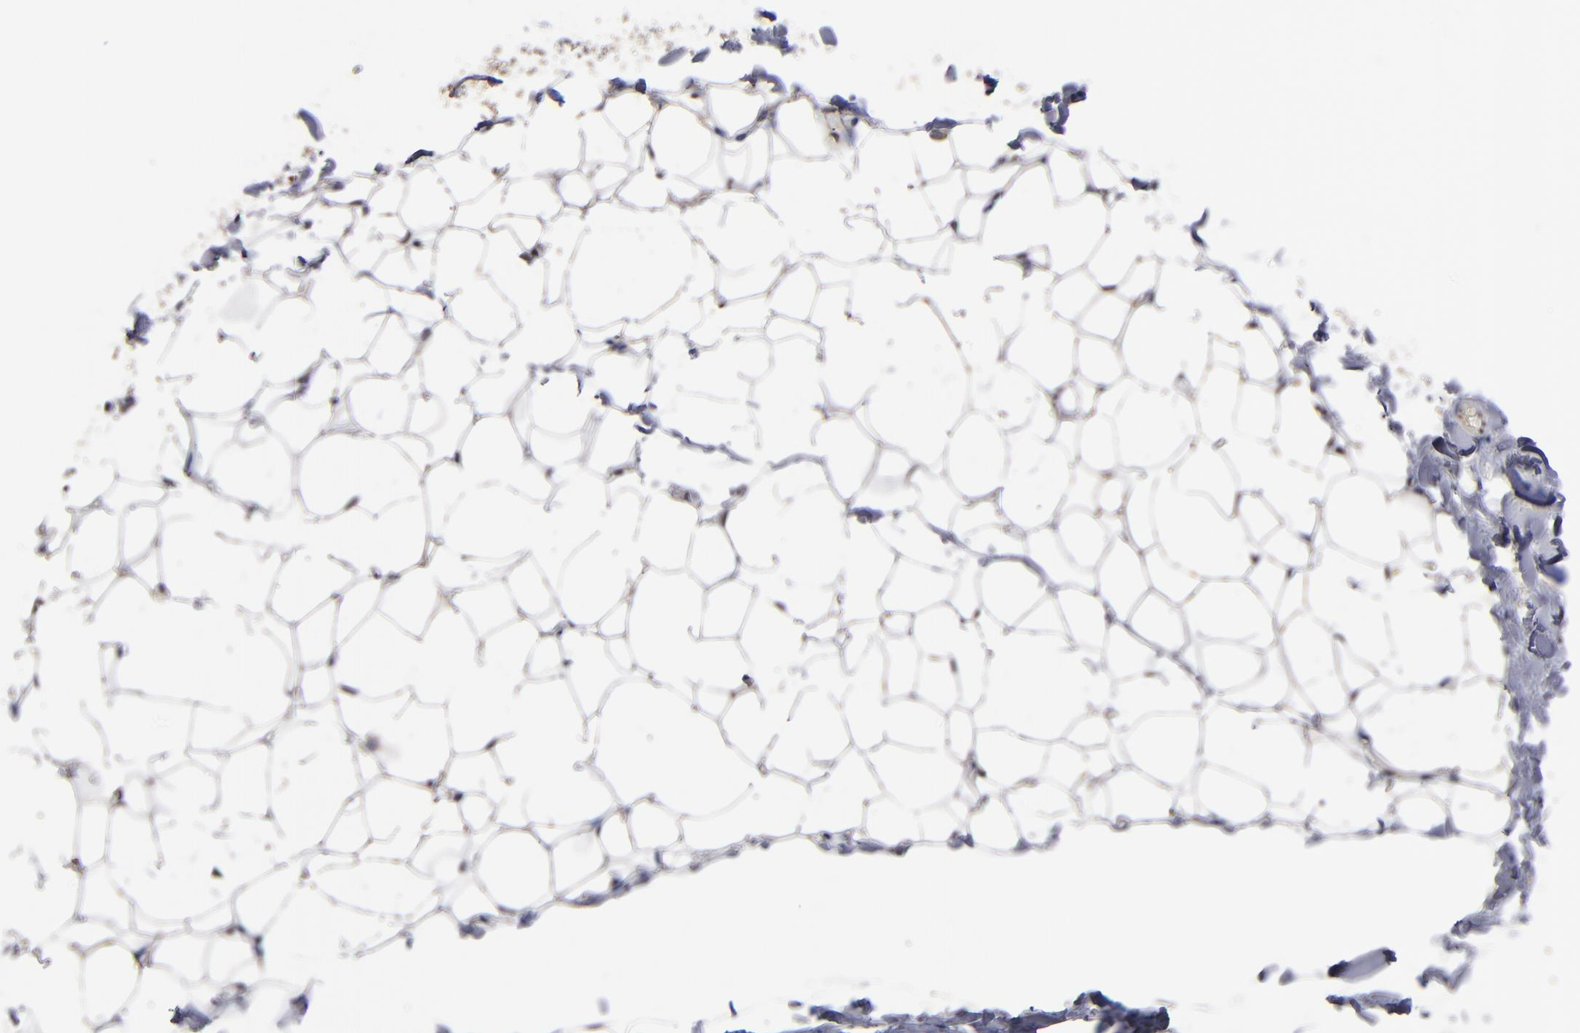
{"staining": {"intensity": "negative", "quantity": "none", "location": "none"}, "tissue": "adipose tissue", "cell_type": "Adipocytes", "image_type": "normal", "snomed": [{"axis": "morphology", "description": "Normal tissue, NOS"}, {"axis": "topography", "description": "Soft tissue"}], "caption": "High power microscopy image of an immunohistochemistry micrograph of benign adipose tissue, revealing no significant positivity in adipocytes.", "gene": "ALG13", "patient": {"sex": "male", "age": 26}}